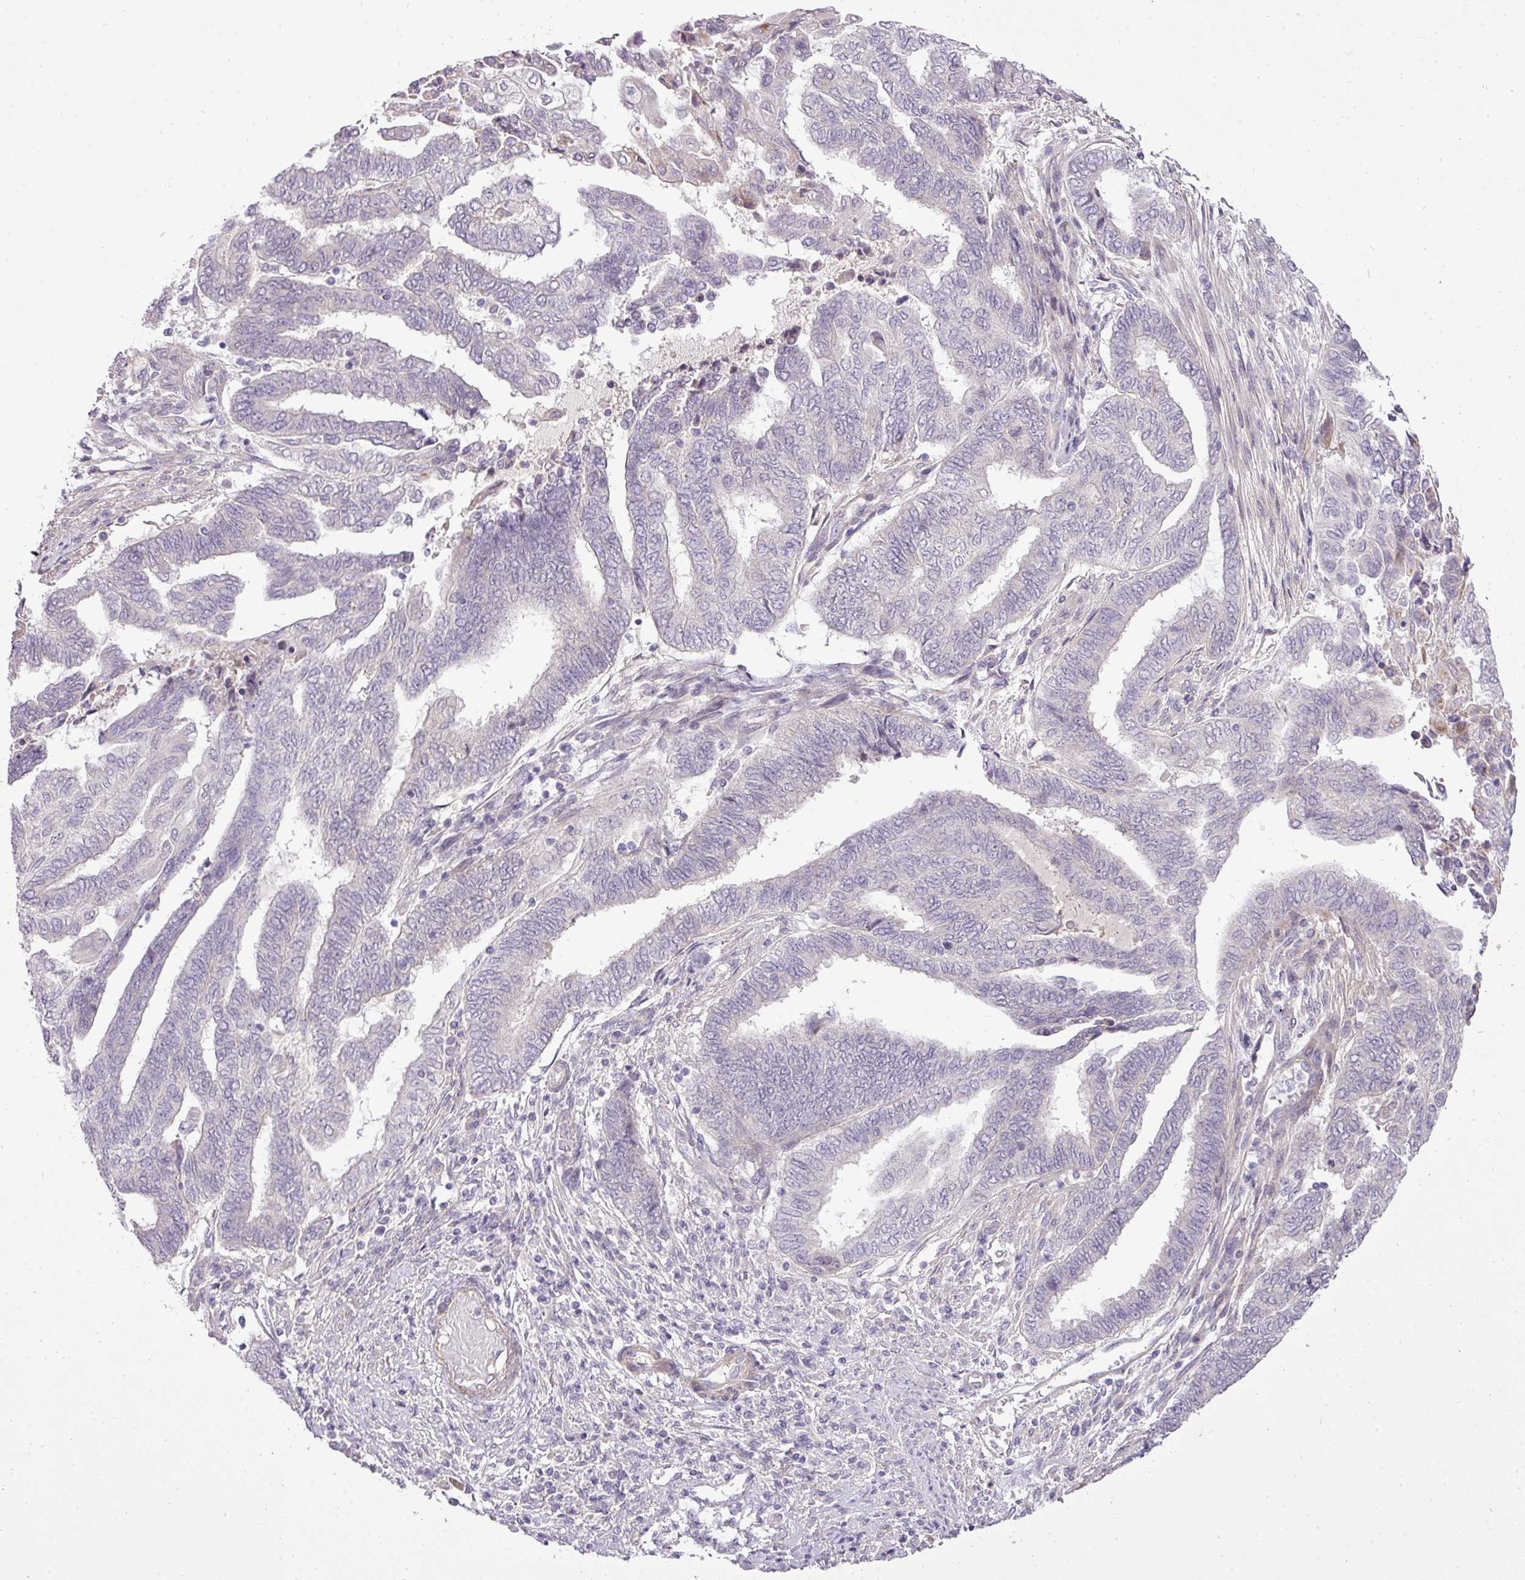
{"staining": {"intensity": "negative", "quantity": "none", "location": "none"}, "tissue": "endometrial cancer", "cell_type": "Tumor cells", "image_type": "cancer", "snomed": [{"axis": "morphology", "description": "Adenocarcinoma, NOS"}, {"axis": "topography", "description": "Uterus"}, {"axis": "topography", "description": "Endometrium"}], "caption": "IHC photomicrograph of human endometrial cancer stained for a protein (brown), which exhibits no expression in tumor cells.", "gene": "PDRG1", "patient": {"sex": "female", "age": 70}}